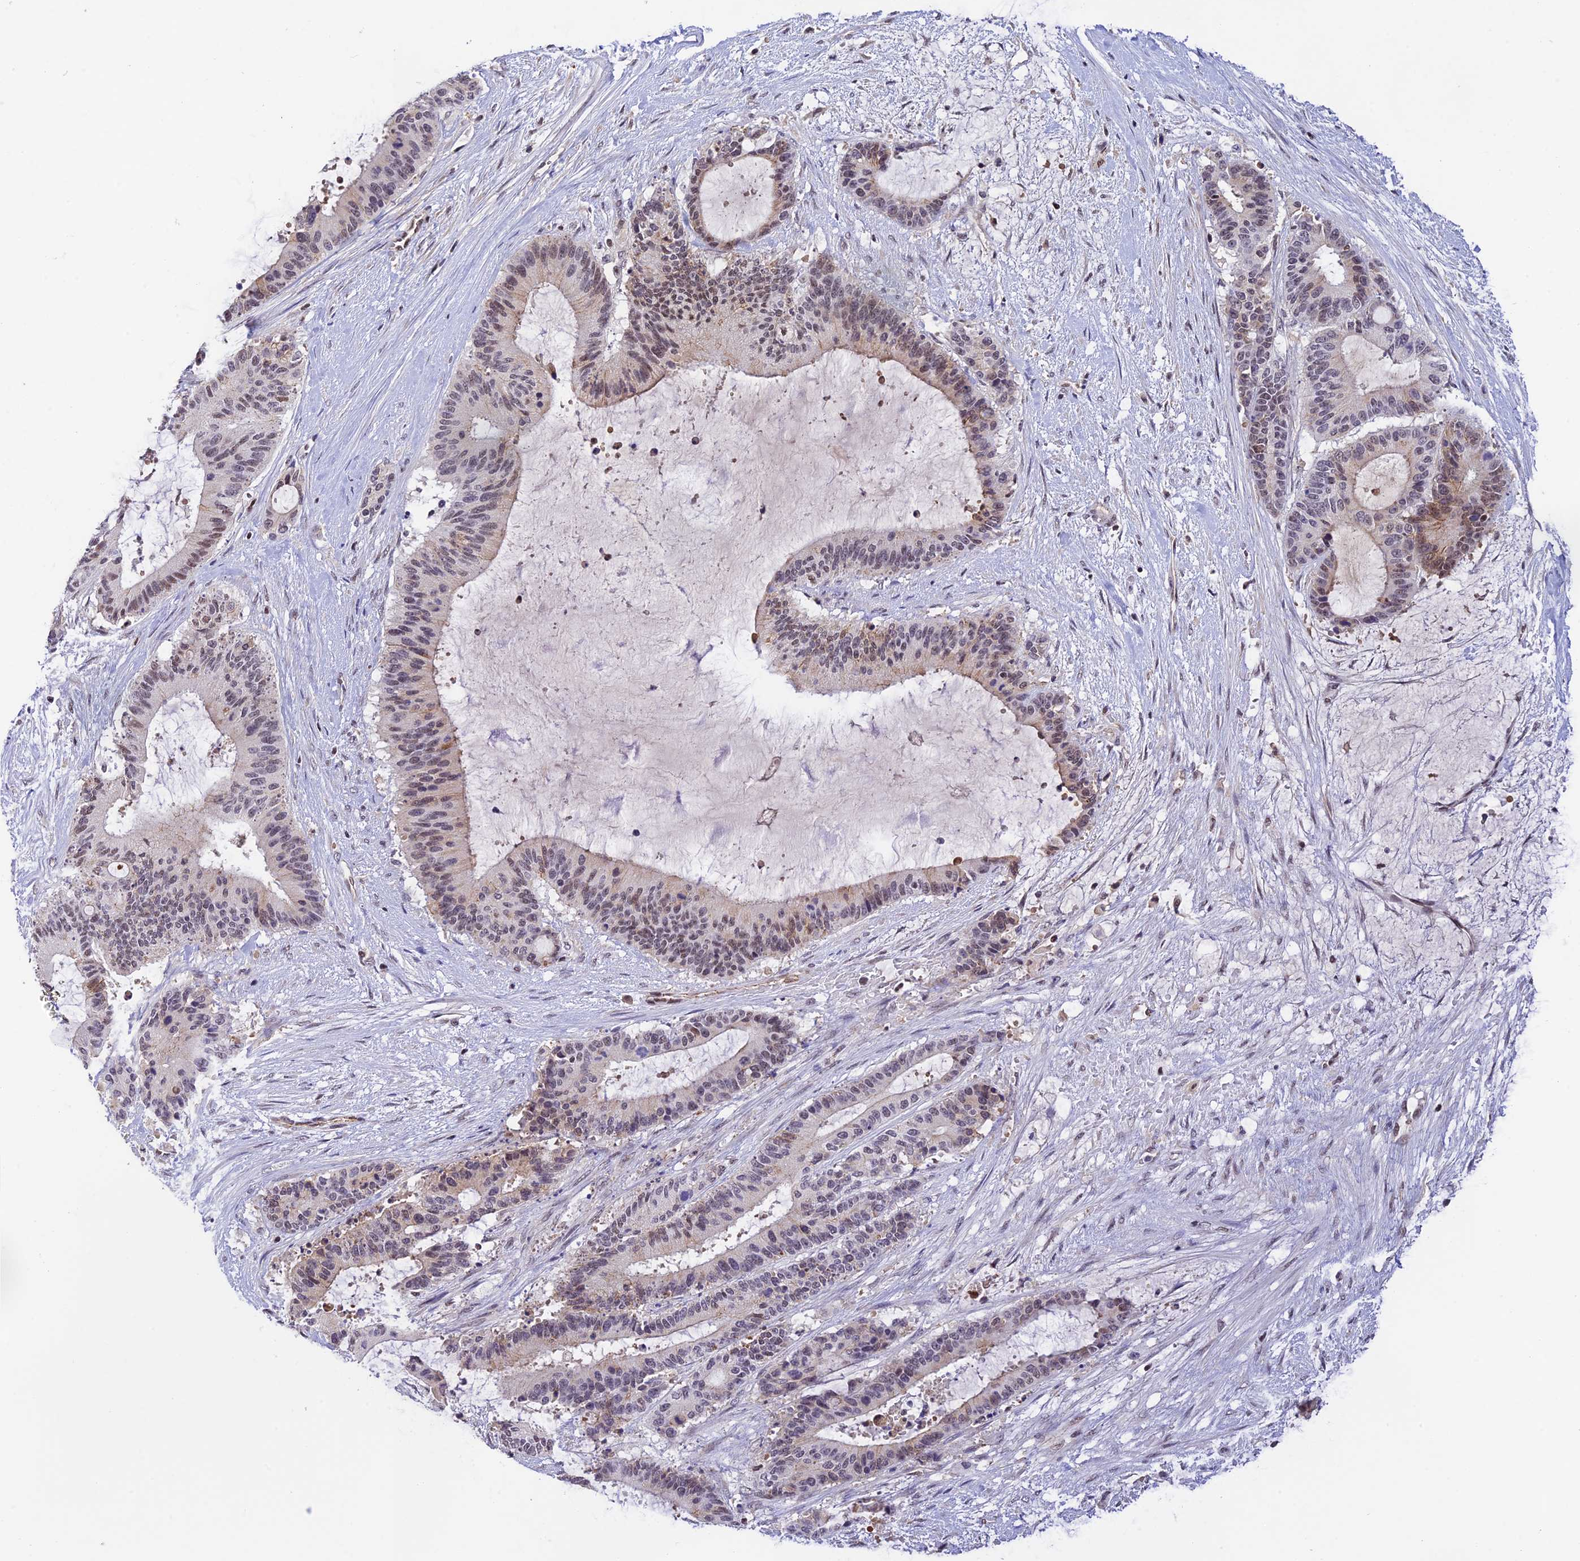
{"staining": {"intensity": "moderate", "quantity": "<25%", "location": "nuclear"}, "tissue": "liver cancer", "cell_type": "Tumor cells", "image_type": "cancer", "snomed": [{"axis": "morphology", "description": "Normal tissue, NOS"}, {"axis": "morphology", "description": "Cholangiocarcinoma"}, {"axis": "topography", "description": "Liver"}, {"axis": "topography", "description": "Peripheral nerve tissue"}], "caption": "This histopathology image reveals immunohistochemistry (IHC) staining of liver cancer (cholangiocarcinoma), with low moderate nuclear staining in approximately <25% of tumor cells.", "gene": "THAP11", "patient": {"sex": "female", "age": 73}}